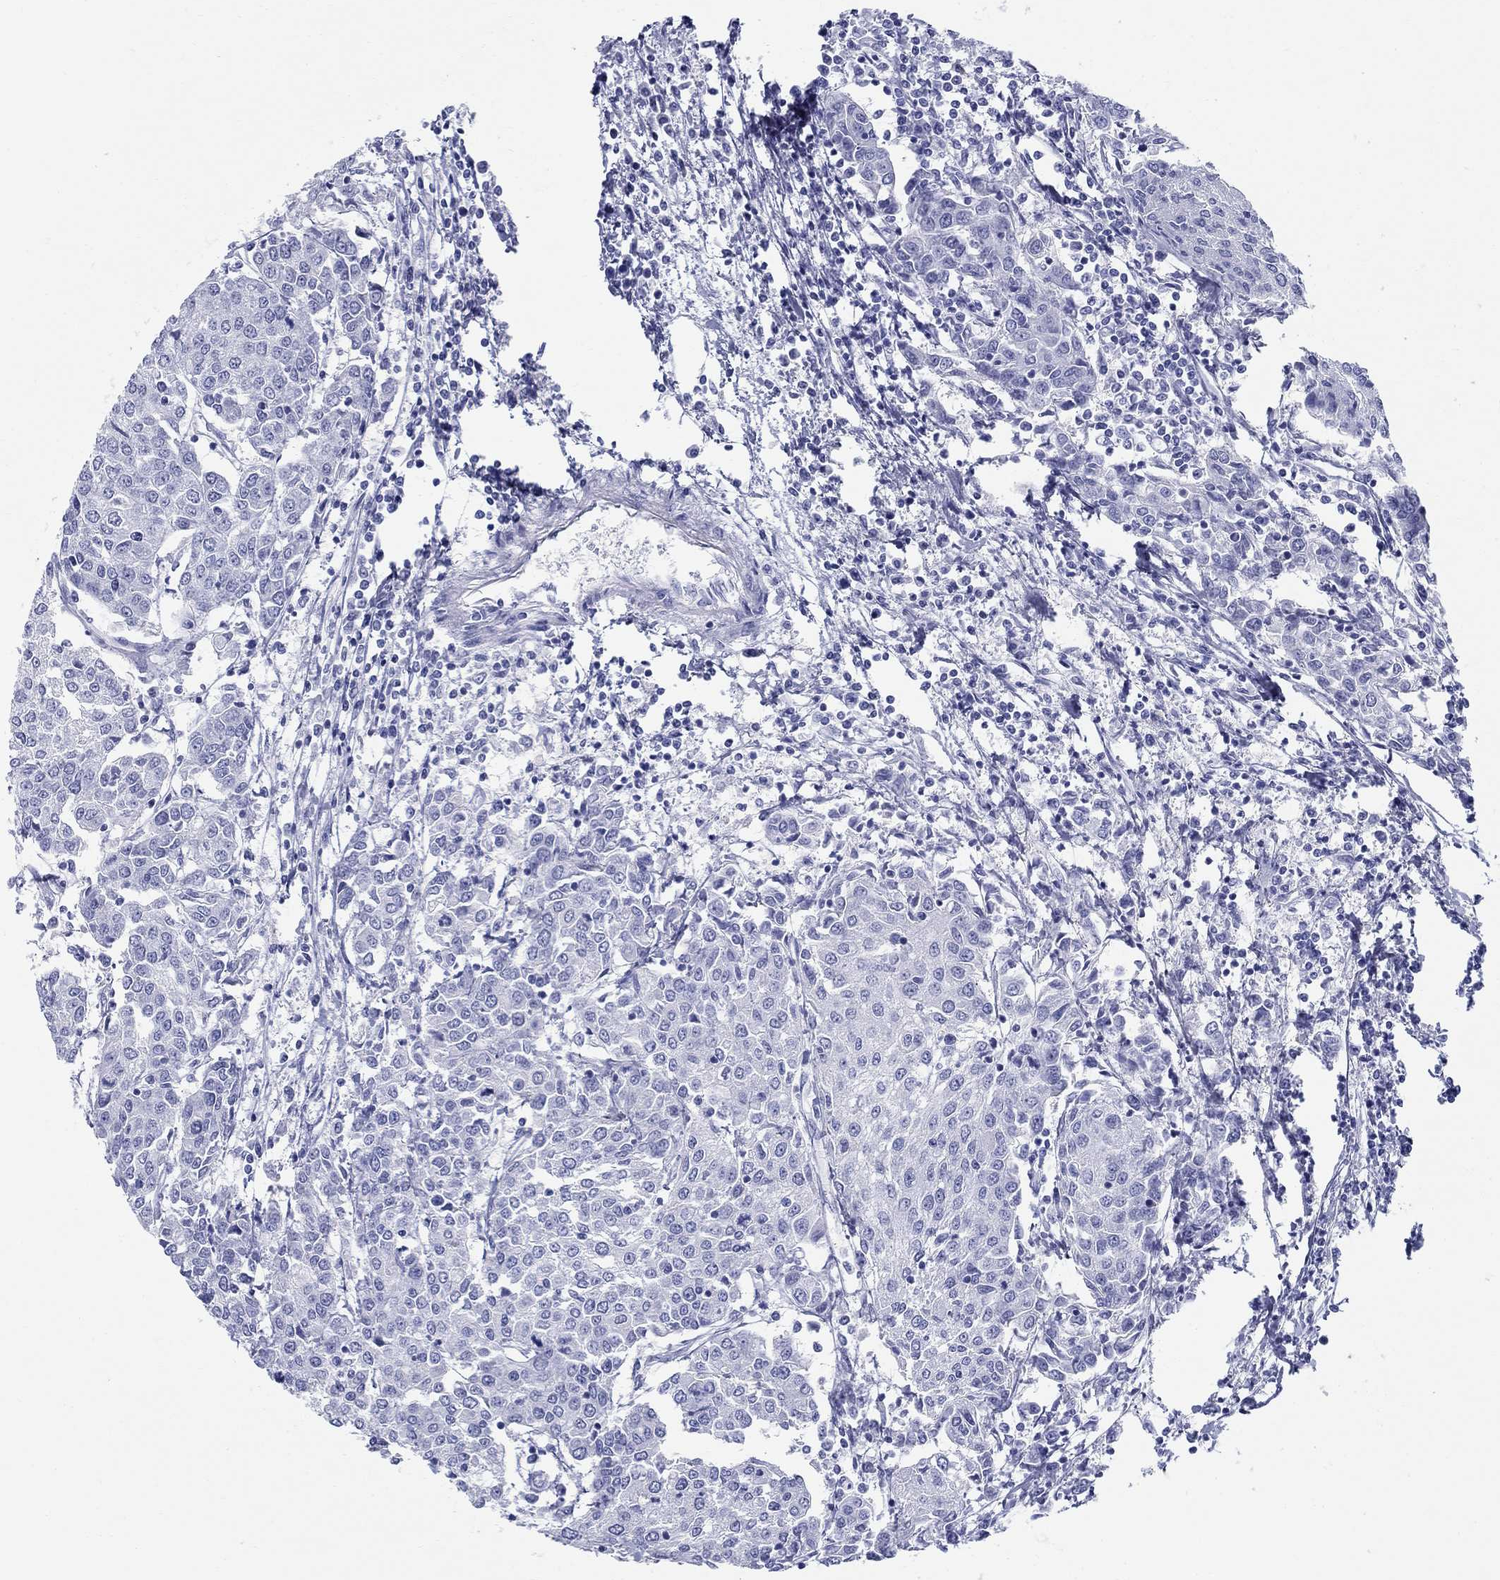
{"staining": {"intensity": "negative", "quantity": "none", "location": "none"}, "tissue": "urothelial cancer", "cell_type": "Tumor cells", "image_type": "cancer", "snomed": [{"axis": "morphology", "description": "Urothelial carcinoma, High grade"}, {"axis": "topography", "description": "Urinary bladder"}], "caption": "This is a micrograph of IHC staining of urothelial cancer, which shows no staining in tumor cells.", "gene": "LAMP5", "patient": {"sex": "female", "age": 85}}